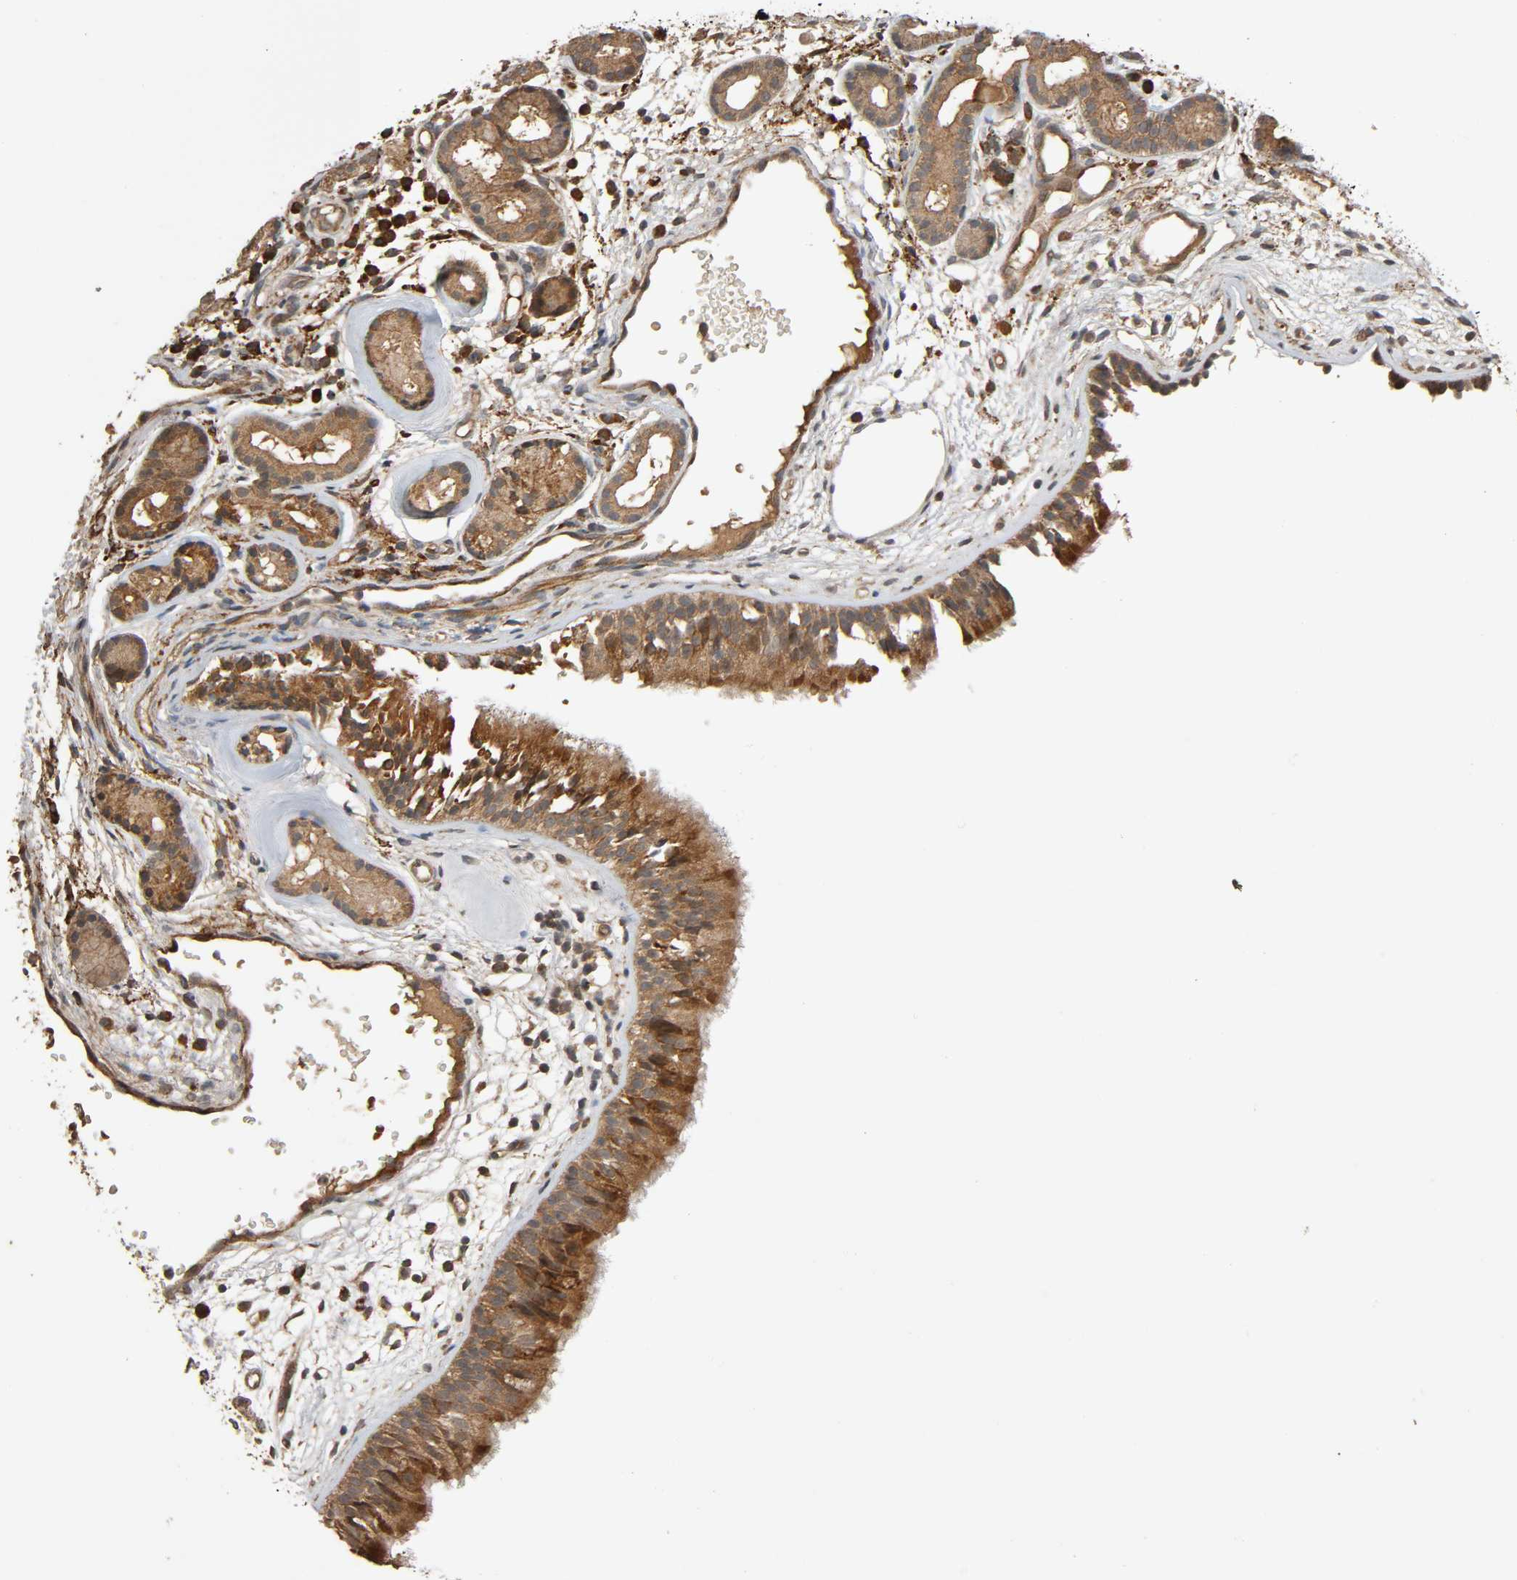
{"staining": {"intensity": "strong", "quantity": ">75%", "location": "cytoplasmic/membranous"}, "tissue": "nasopharynx", "cell_type": "Respiratory epithelial cells", "image_type": "normal", "snomed": [{"axis": "morphology", "description": "Normal tissue, NOS"}, {"axis": "morphology", "description": "Inflammation, NOS"}, {"axis": "topography", "description": "Nasopharynx"}], "caption": "Strong cytoplasmic/membranous protein positivity is appreciated in about >75% of respiratory epithelial cells in nasopharynx.", "gene": "MAP3K8", "patient": {"sex": "female", "age": 55}}